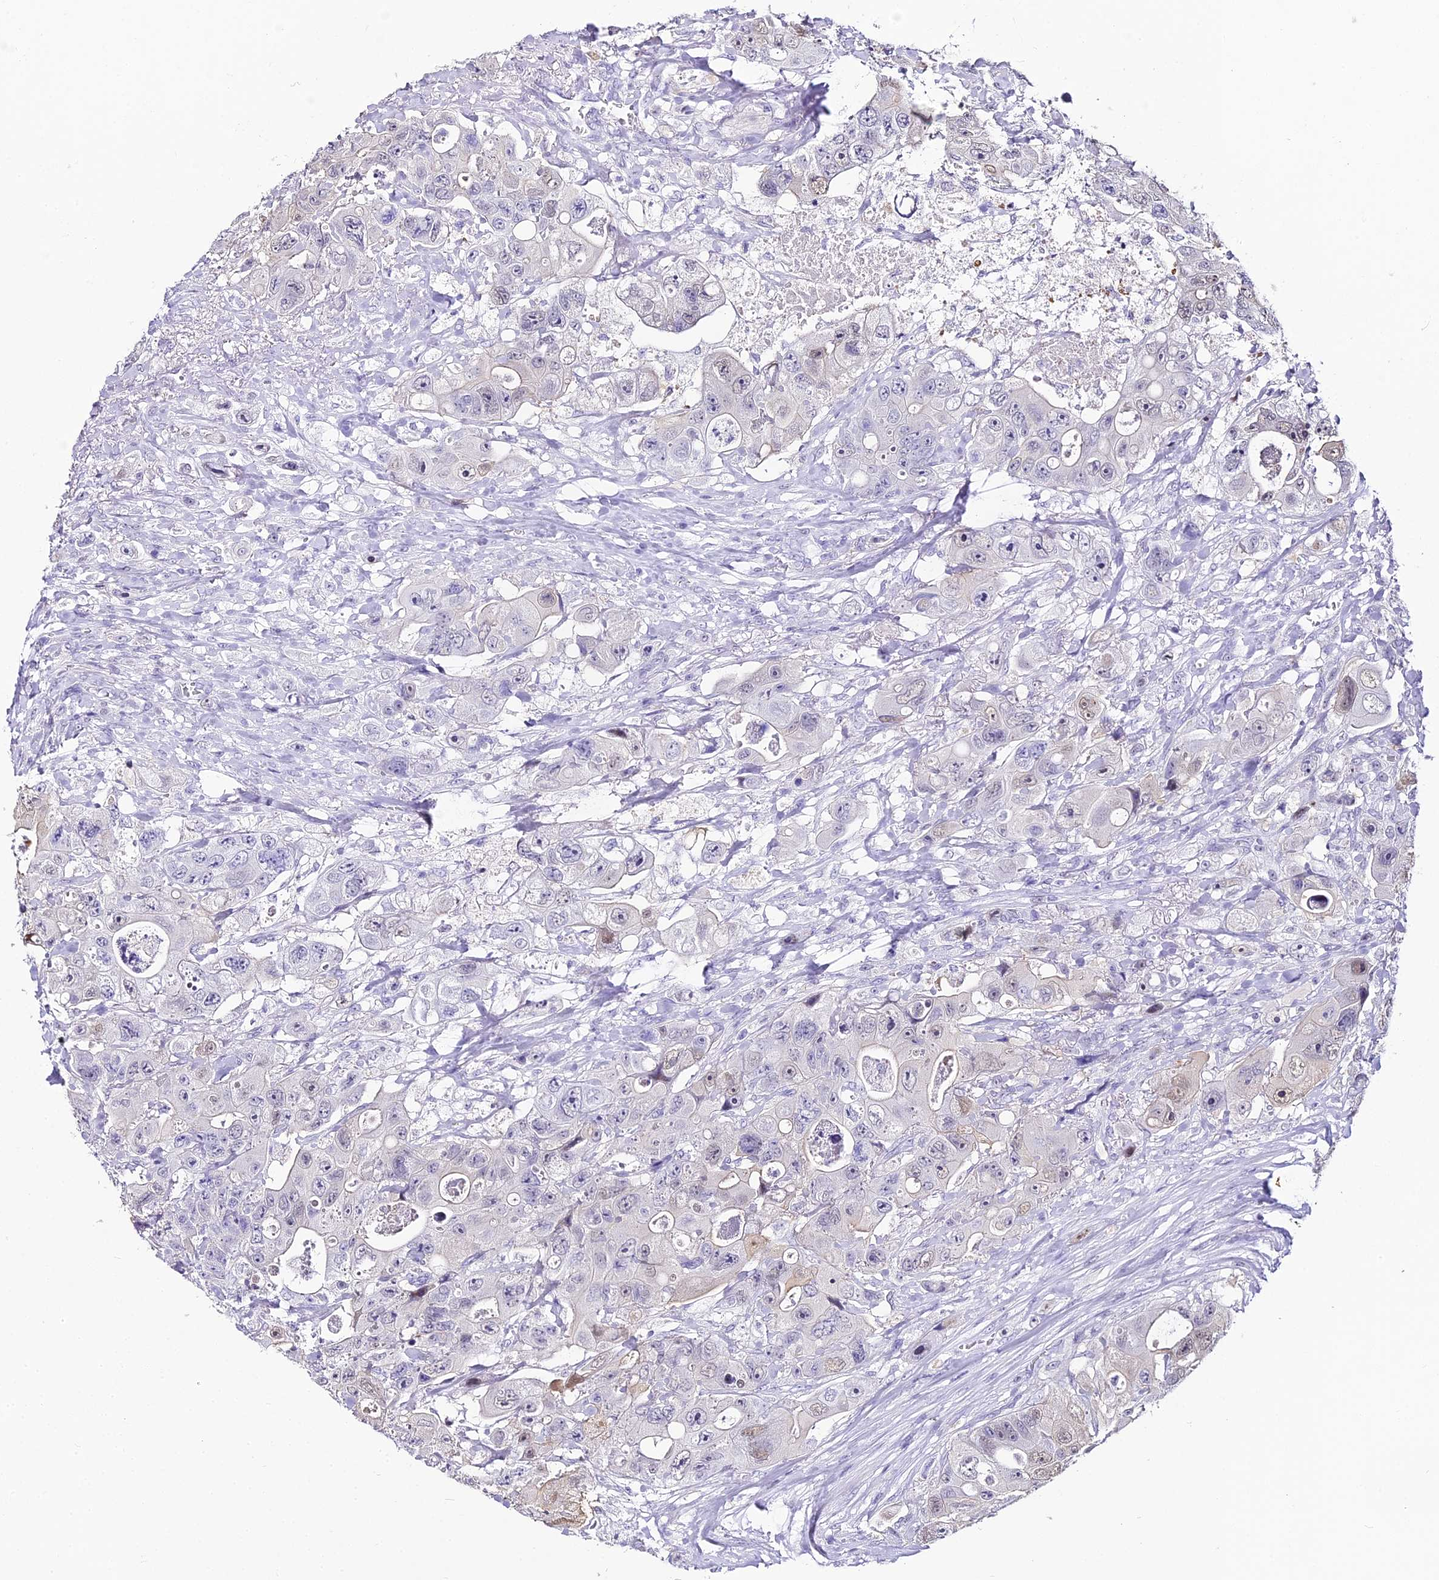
{"staining": {"intensity": "negative", "quantity": "none", "location": "none"}, "tissue": "colorectal cancer", "cell_type": "Tumor cells", "image_type": "cancer", "snomed": [{"axis": "morphology", "description": "Adenocarcinoma, NOS"}, {"axis": "topography", "description": "Colon"}], "caption": "A micrograph of human adenocarcinoma (colorectal) is negative for staining in tumor cells.", "gene": "ABHD14A-ACY1", "patient": {"sex": "female", "age": 46}}